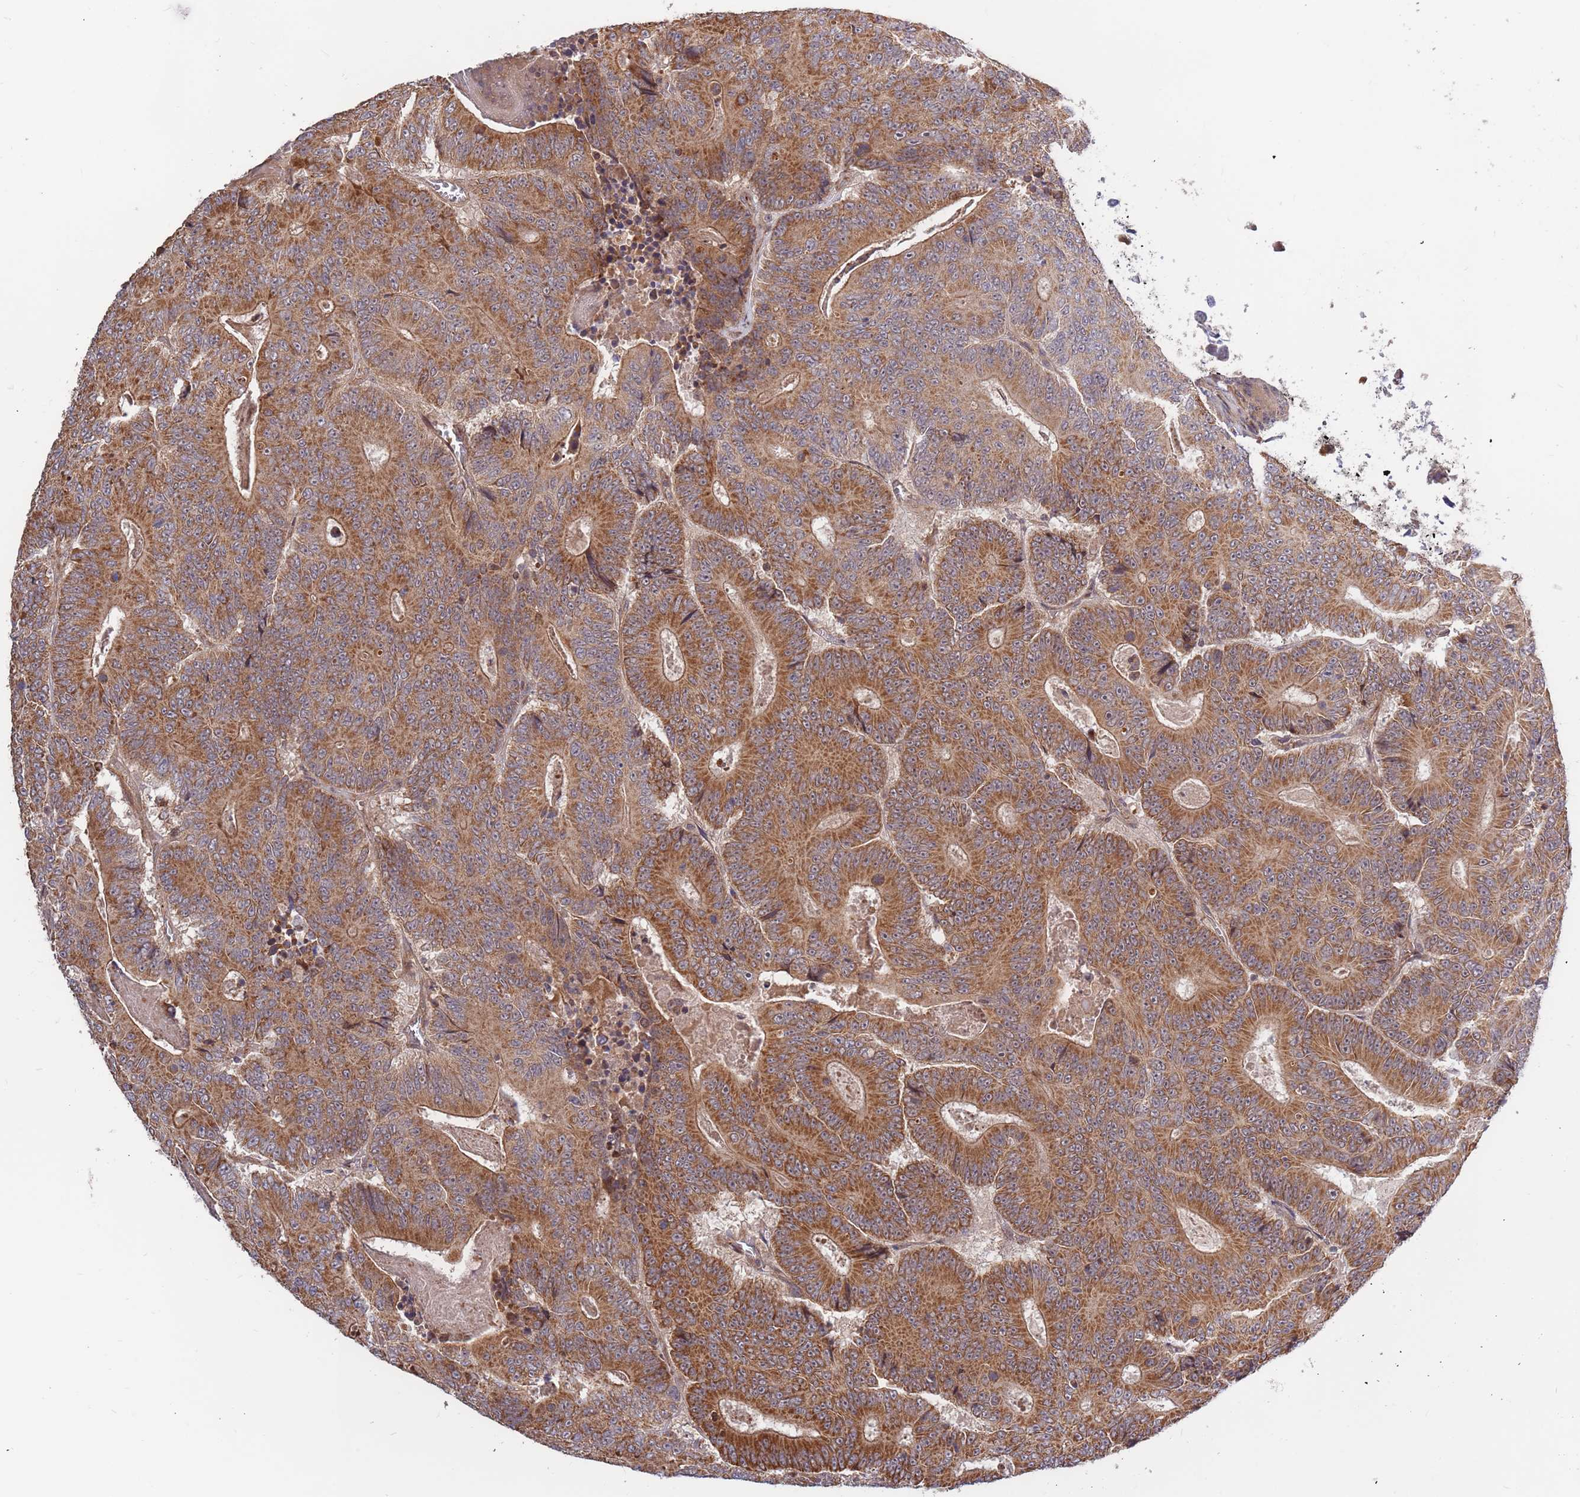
{"staining": {"intensity": "moderate", "quantity": ">75%", "location": "cytoplasmic/membranous"}, "tissue": "colorectal cancer", "cell_type": "Tumor cells", "image_type": "cancer", "snomed": [{"axis": "morphology", "description": "Adenocarcinoma, NOS"}, {"axis": "topography", "description": "Colon"}], "caption": "High-power microscopy captured an immunohistochemistry photomicrograph of colorectal cancer, revealing moderate cytoplasmic/membranous positivity in about >75% of tumor cells.", "gene": "HAUS3", "patient": {"sex": "male", "age": 83}}